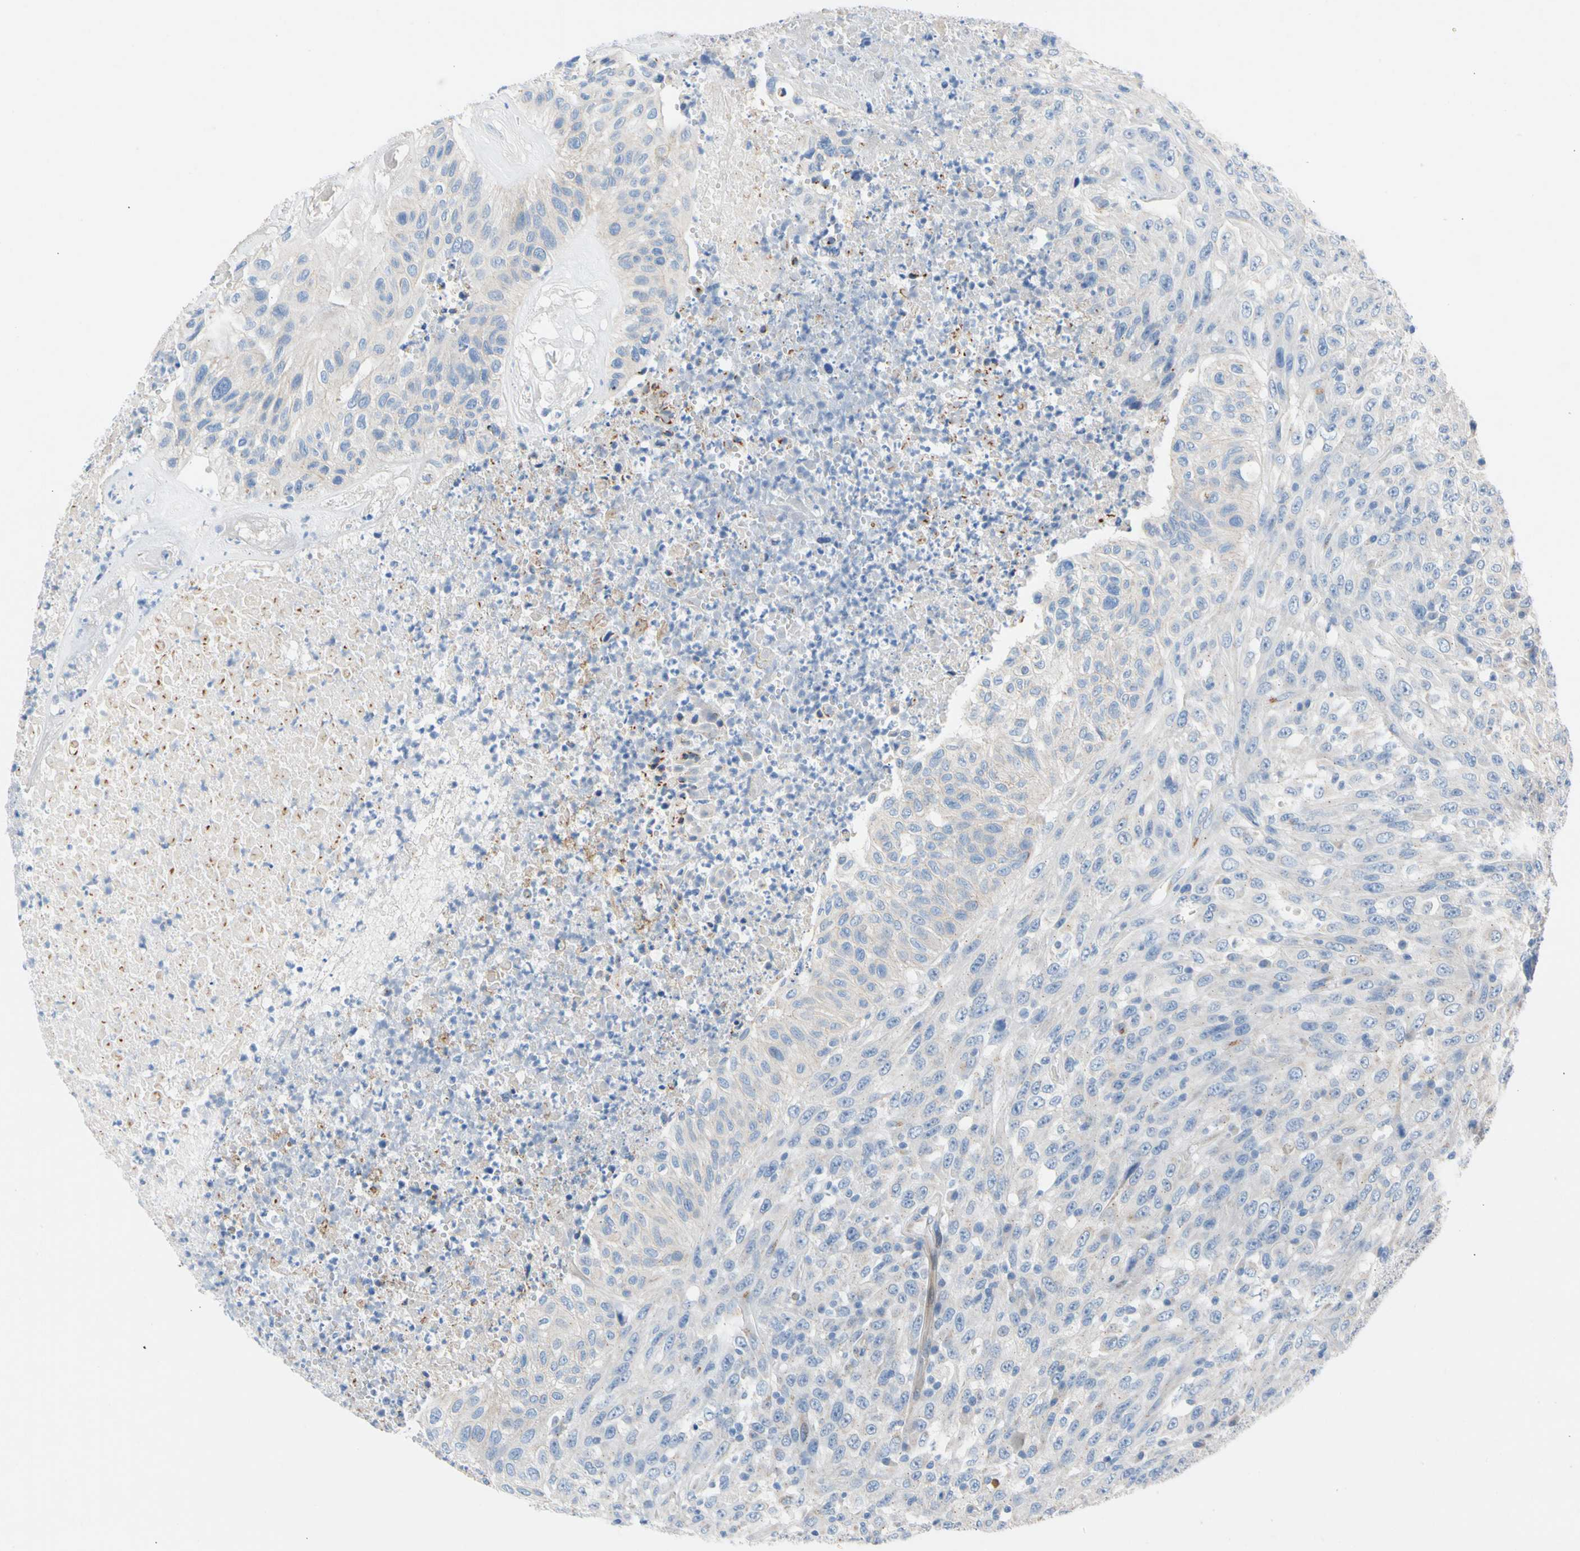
{"staining": {"intensity": "negative", "quantity": "none", "location": "none"}, "tissue": "urothelial cancer", "cell_type": "Tumor cells", "image_type": "cancer", "snomed": [{"axis": "morphology", "description": "Urothelial carcinoma, High grade"}, {"axis": "topography", "description": "Urinary bladder"}], "caption": "This is a micrograph of IHC staining of urothelial carcinoma (high-grade), which shows no staining in tumor cells.", "gene": "GASK1B", "patient": {"sex": "male", "age": 66}}